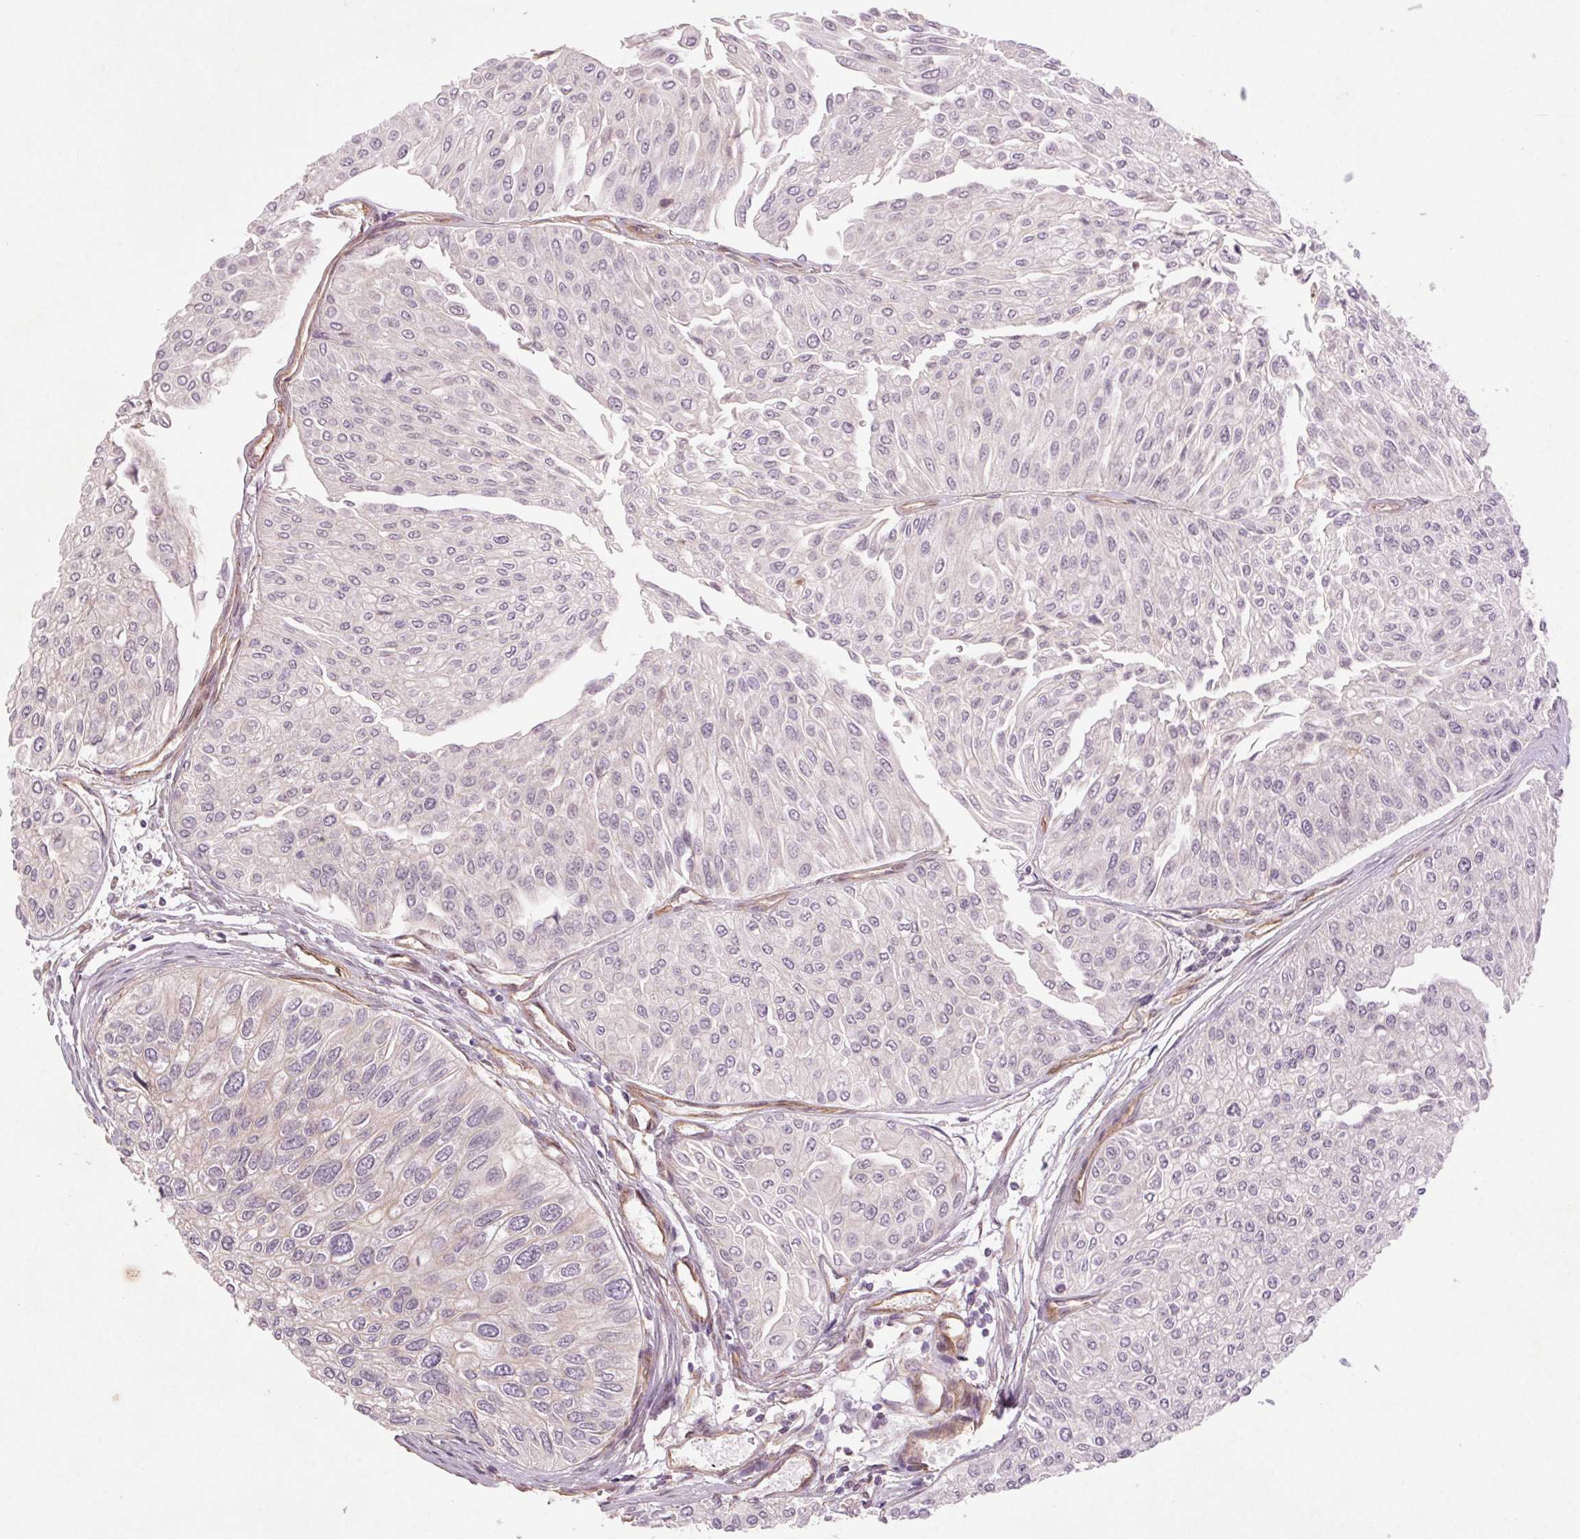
{"staining": {"intensity": "negative", "quantity": "none", "location": "none"}, "tissue": "urothelial cancer", "cell_type": "Tumor cells", "image_type": "cancer", "snomed": [{"axis": "morphology", "description": "Urothelial carcinoma, NOS"}, {"axis": "topography", "description": "Urinary bladder"}], "caption": "Immunohistochemistry histopathology image of urothelial cancer stained for a protein (brown), which reveals no staining in tumor cells.", "gene": "CCSER1", "patient": {"sex": "male", "age": 67}}